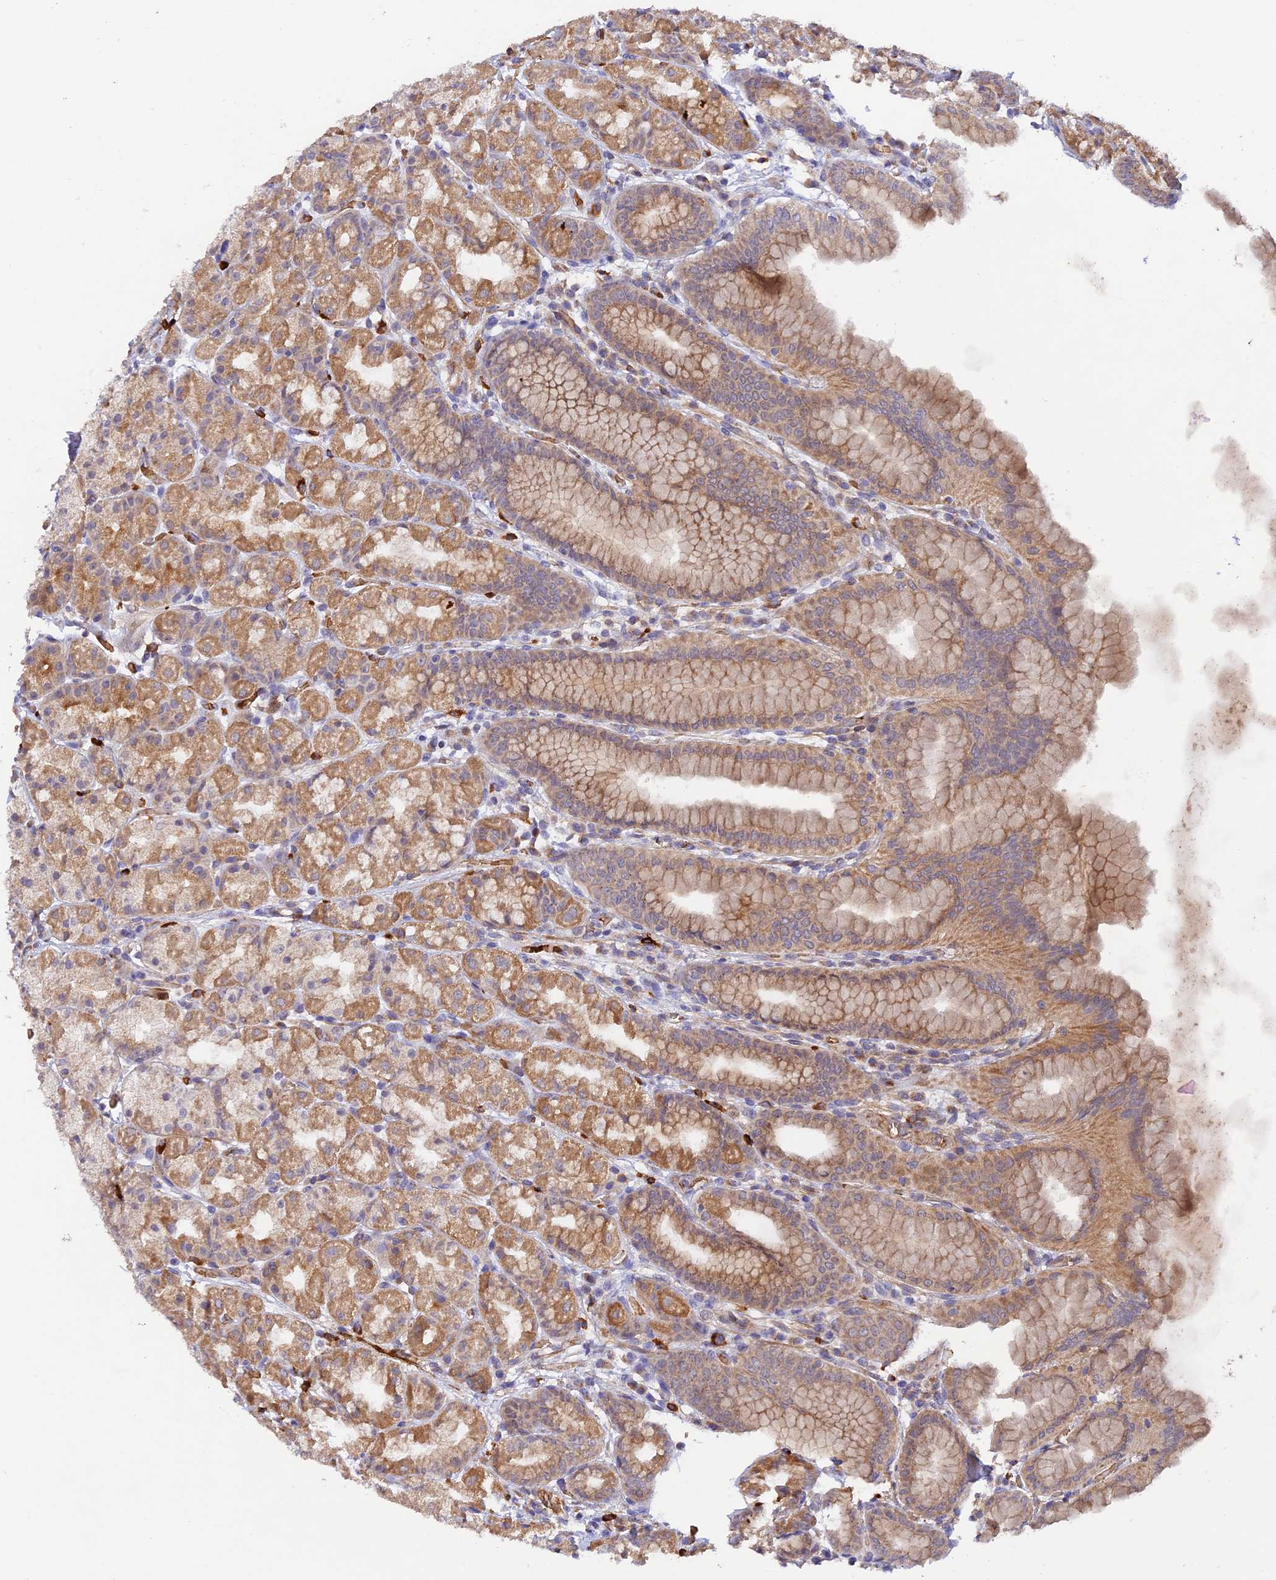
{"staining": {"intensity": "moderate", "quantity": "25%-75%", "location": "cytoplasmic/membranous"}, "tissue": "stomach", "cell_type": "Glandular cells", "image_type": "normal", "snomed": [{"axis": "morphology", "description": "Normal tissue, NOS"}, {"axis": "topography", "description": "Stomach, upper"}], "caption": "Protein staining demonstrates moderate cytoplasmic/membranous expression in about 25%-75% of glandular cells in normal stomach.", "gene": "WDFY4", "patient": {"sex": "male", "age": 68}}